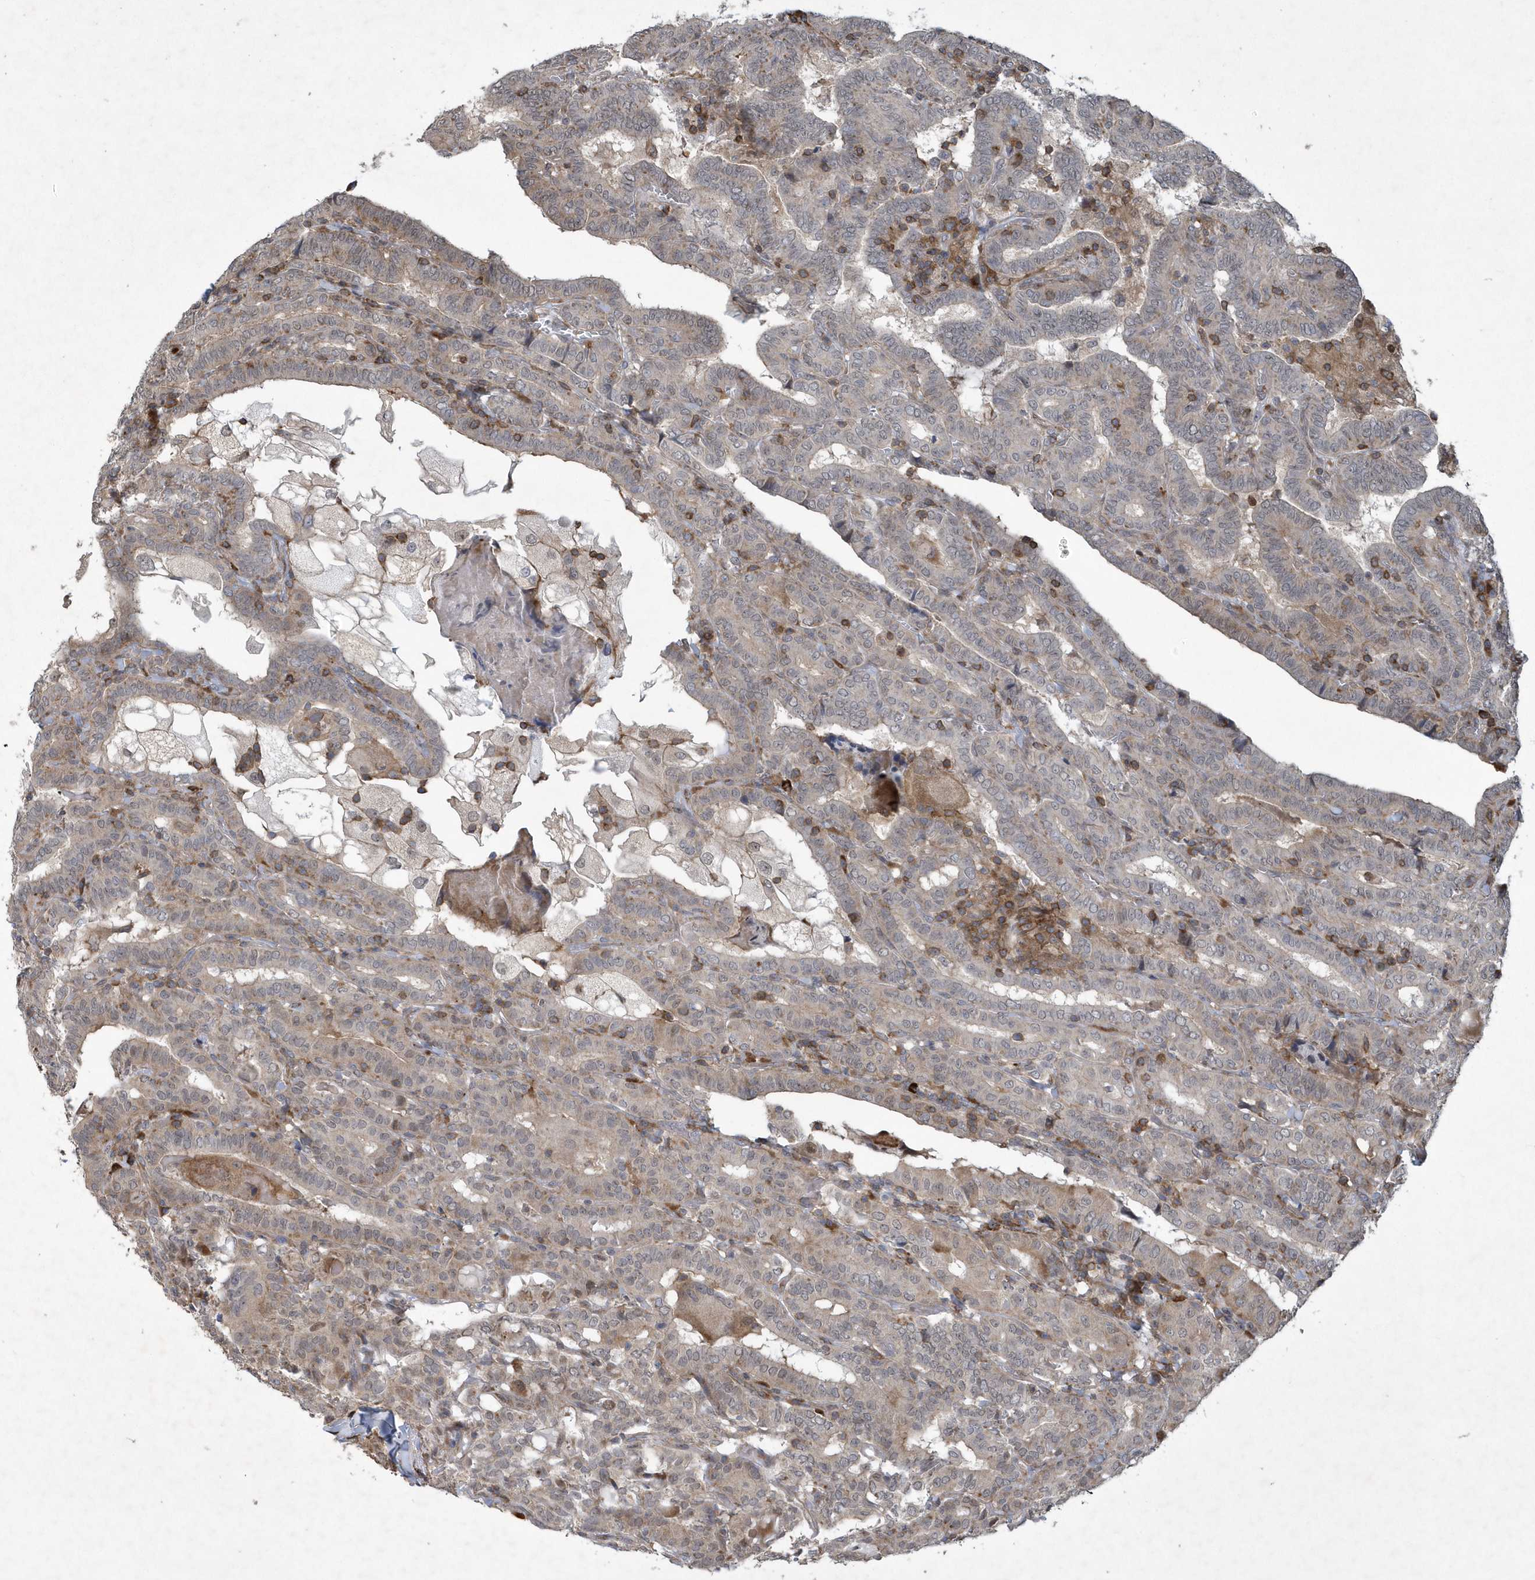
{"staining": {"intensity": "weak", "quantity": "<25%", "location": "cytoplasmic/membranous"}, "tissue": "thyroid cancer", "cell_type": "Tumor cells", "image_type": "cancer", "snomed": [{"axis": "morphology", "description": "Papillary adenocarcinoma, NOS"}, {"axis": "topography", "description": "Thyroid gland"}], "caption": "Protein analysis of thyroid cancer exhibits no significant positivity in tumor cells.", "gene": "N4BP2", "patient": {"sex": "female", "age": 72}}